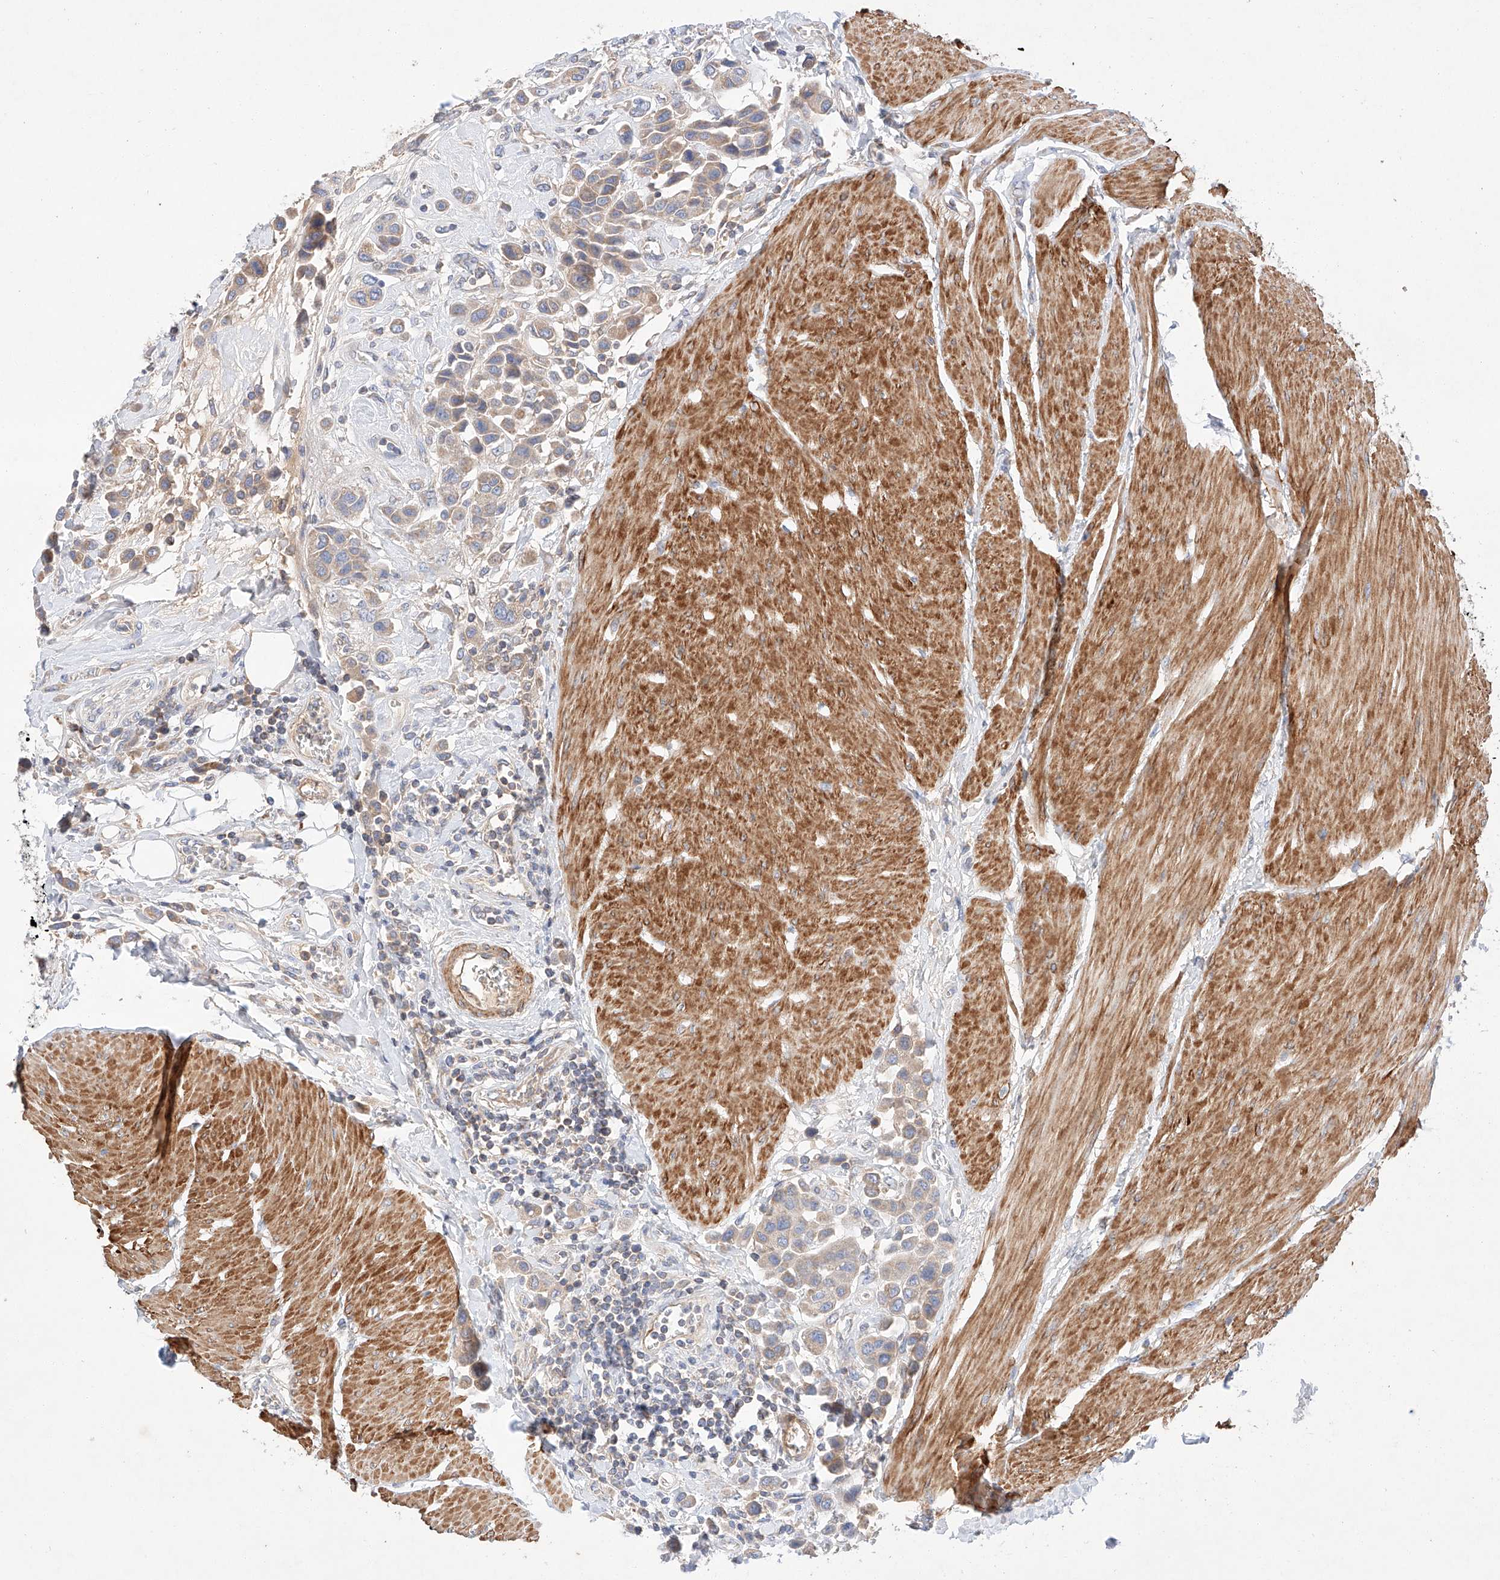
{"staining": {"intensity": "weak", "quantity": ">75%", "location": "cytoplasmic/membranous"}, "tissue": "urothelial cancer", "cell_type": "Tumor cells", "image_type": "cancer", "snomed": [{"axis": "morphology", "description": "Urothelial carcinoma, High grade"}, {"axis": "topography", "description": "Urinary bladder"}], "caption": "Immunohistochemical staining of urothelial carcinoma (high-grade) exhibits low levels of weak cytoplasmic/membranous positivity in about >75% of tumor cells. Nuclei are stained in blue.", "gene": "C6orf118", "patient": {"sex": "male", "age": 50}}